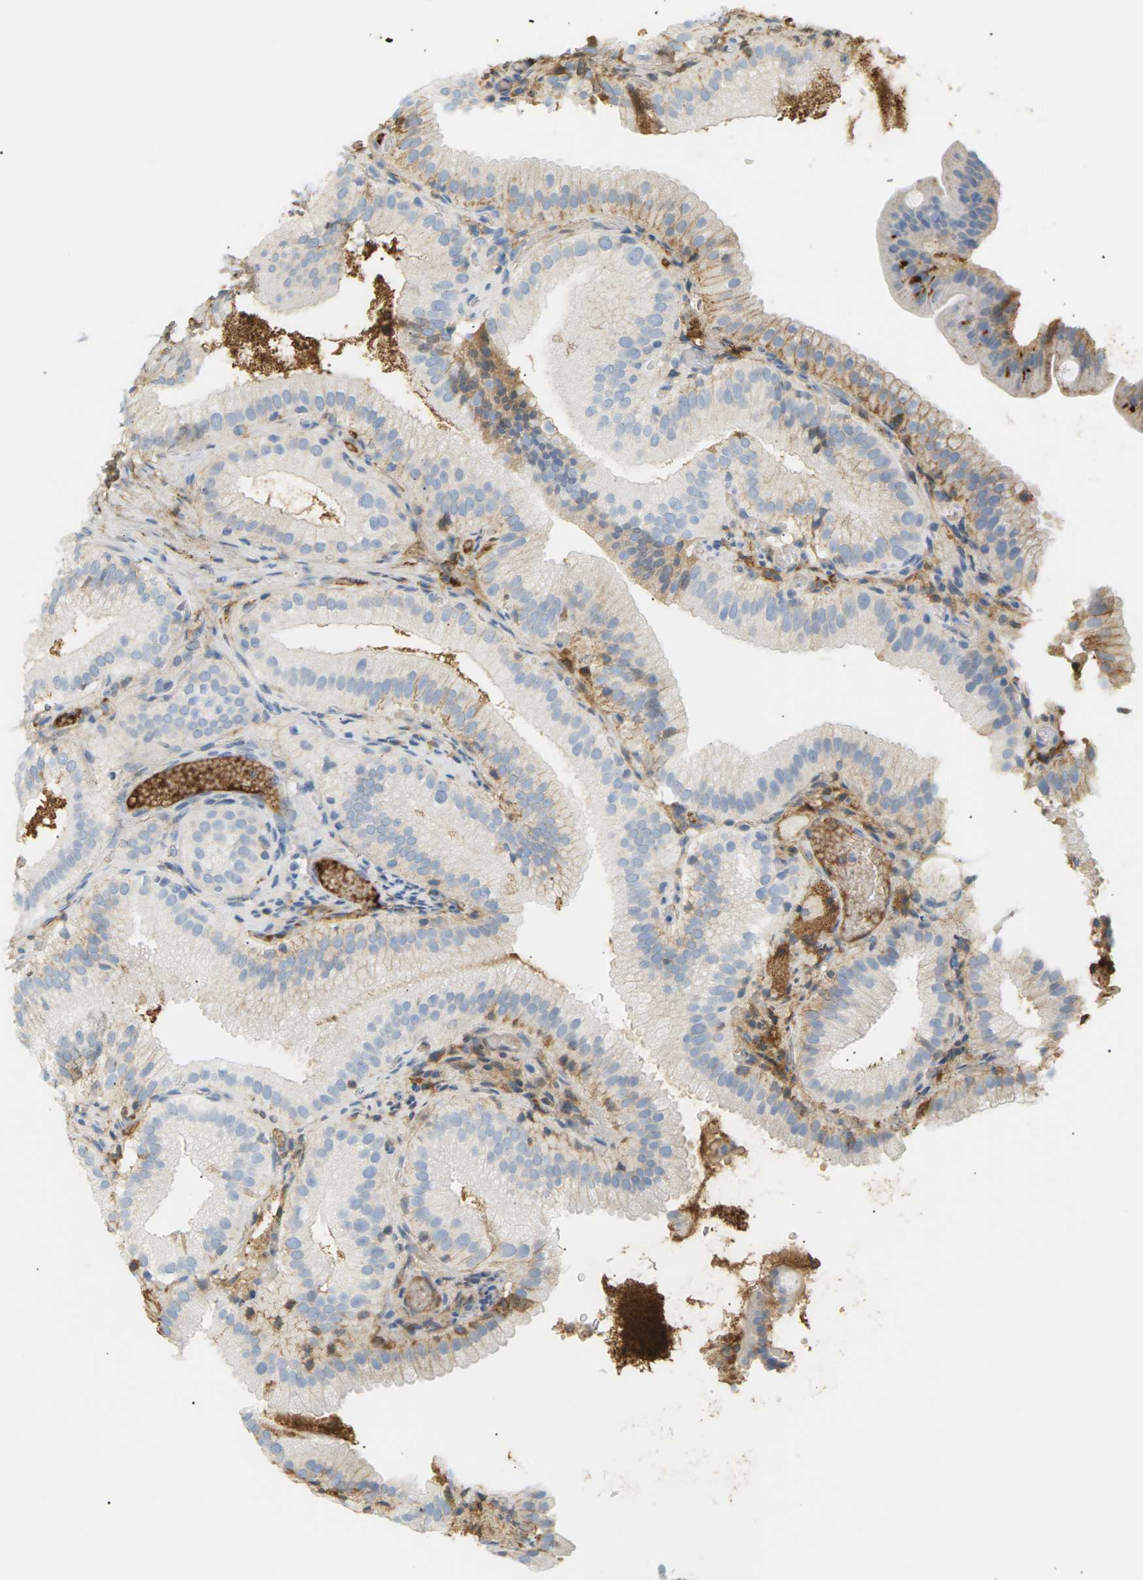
{"staining": {"intensity": "weak", "quantity": "<25%", "location": "cytoplasmic/membranous"}, "tissue": "gallbladder", "cell_type": "Glandular cells", "image_type": "normal", "snomed": [{"axis": "morphology", "description": "Normal tissue, NOS"}, {"axis": "topography", "description": "Gallbladder"}], "caption": "Glandular cells show no significant expression in benign gallbladder. Nuclei are stained in blue.", "gene": "IGLC3", "patient": {"sex": "male", "age": 54}}